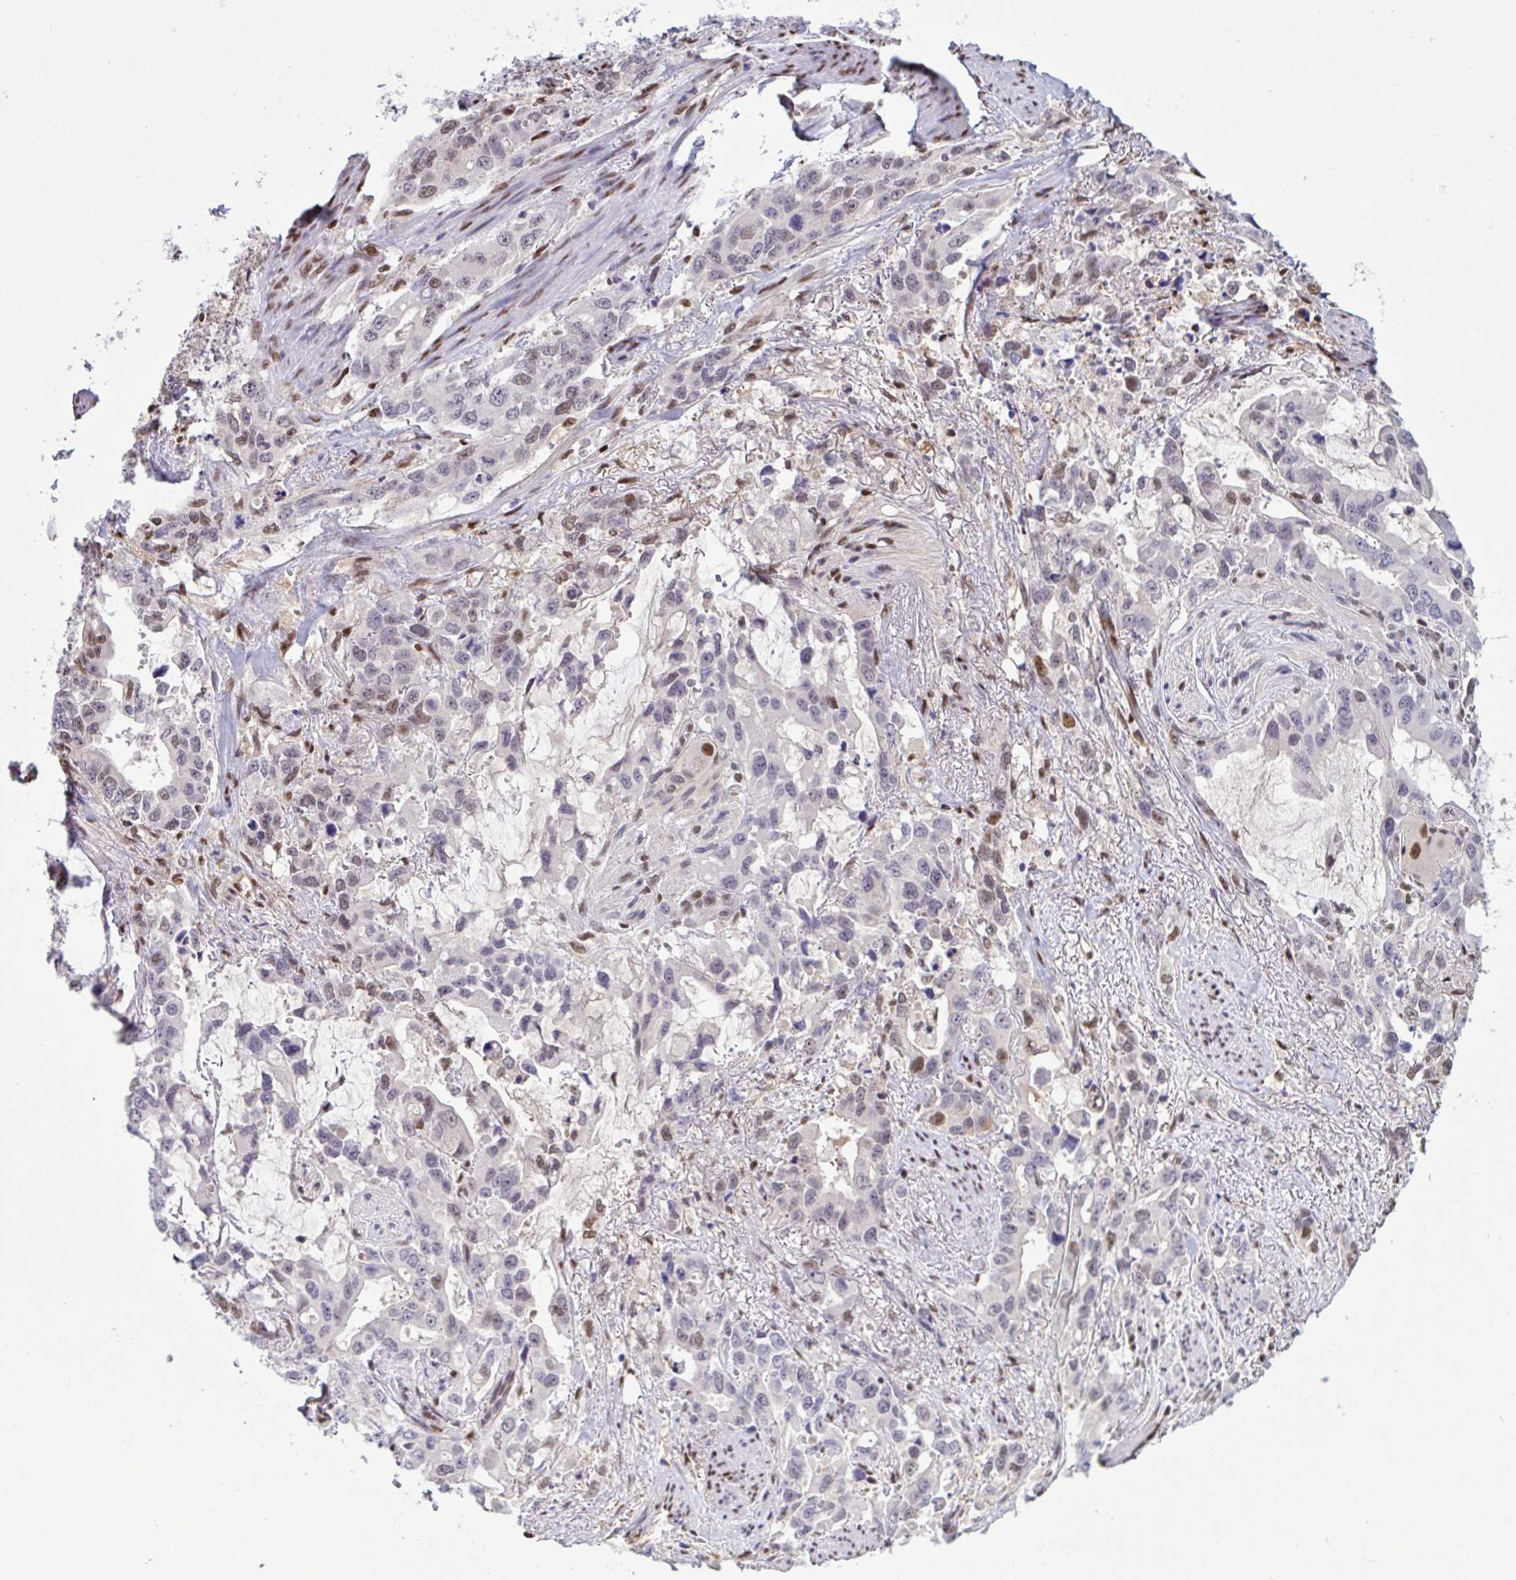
{"staining": {"intensity": "negative", "quantity": "none", "location": "none"}, "tissue": "stomach cancer", "cell_type": "Tumor cells", "image_type": "cancer", "snomed": [{"axis": "morphology", "description": "Adenocarcinoma, NOS"}, {"axis": "topography", "description": "Stomach, upper"}], "caption": "A high-resolution image shows IHC staining of stomach cancer (adenocarcinoma), which demonstrates no significant positivity in tumor cells.", "gene": "RBL1", "patient": {"sex": "male", "age": 85}}